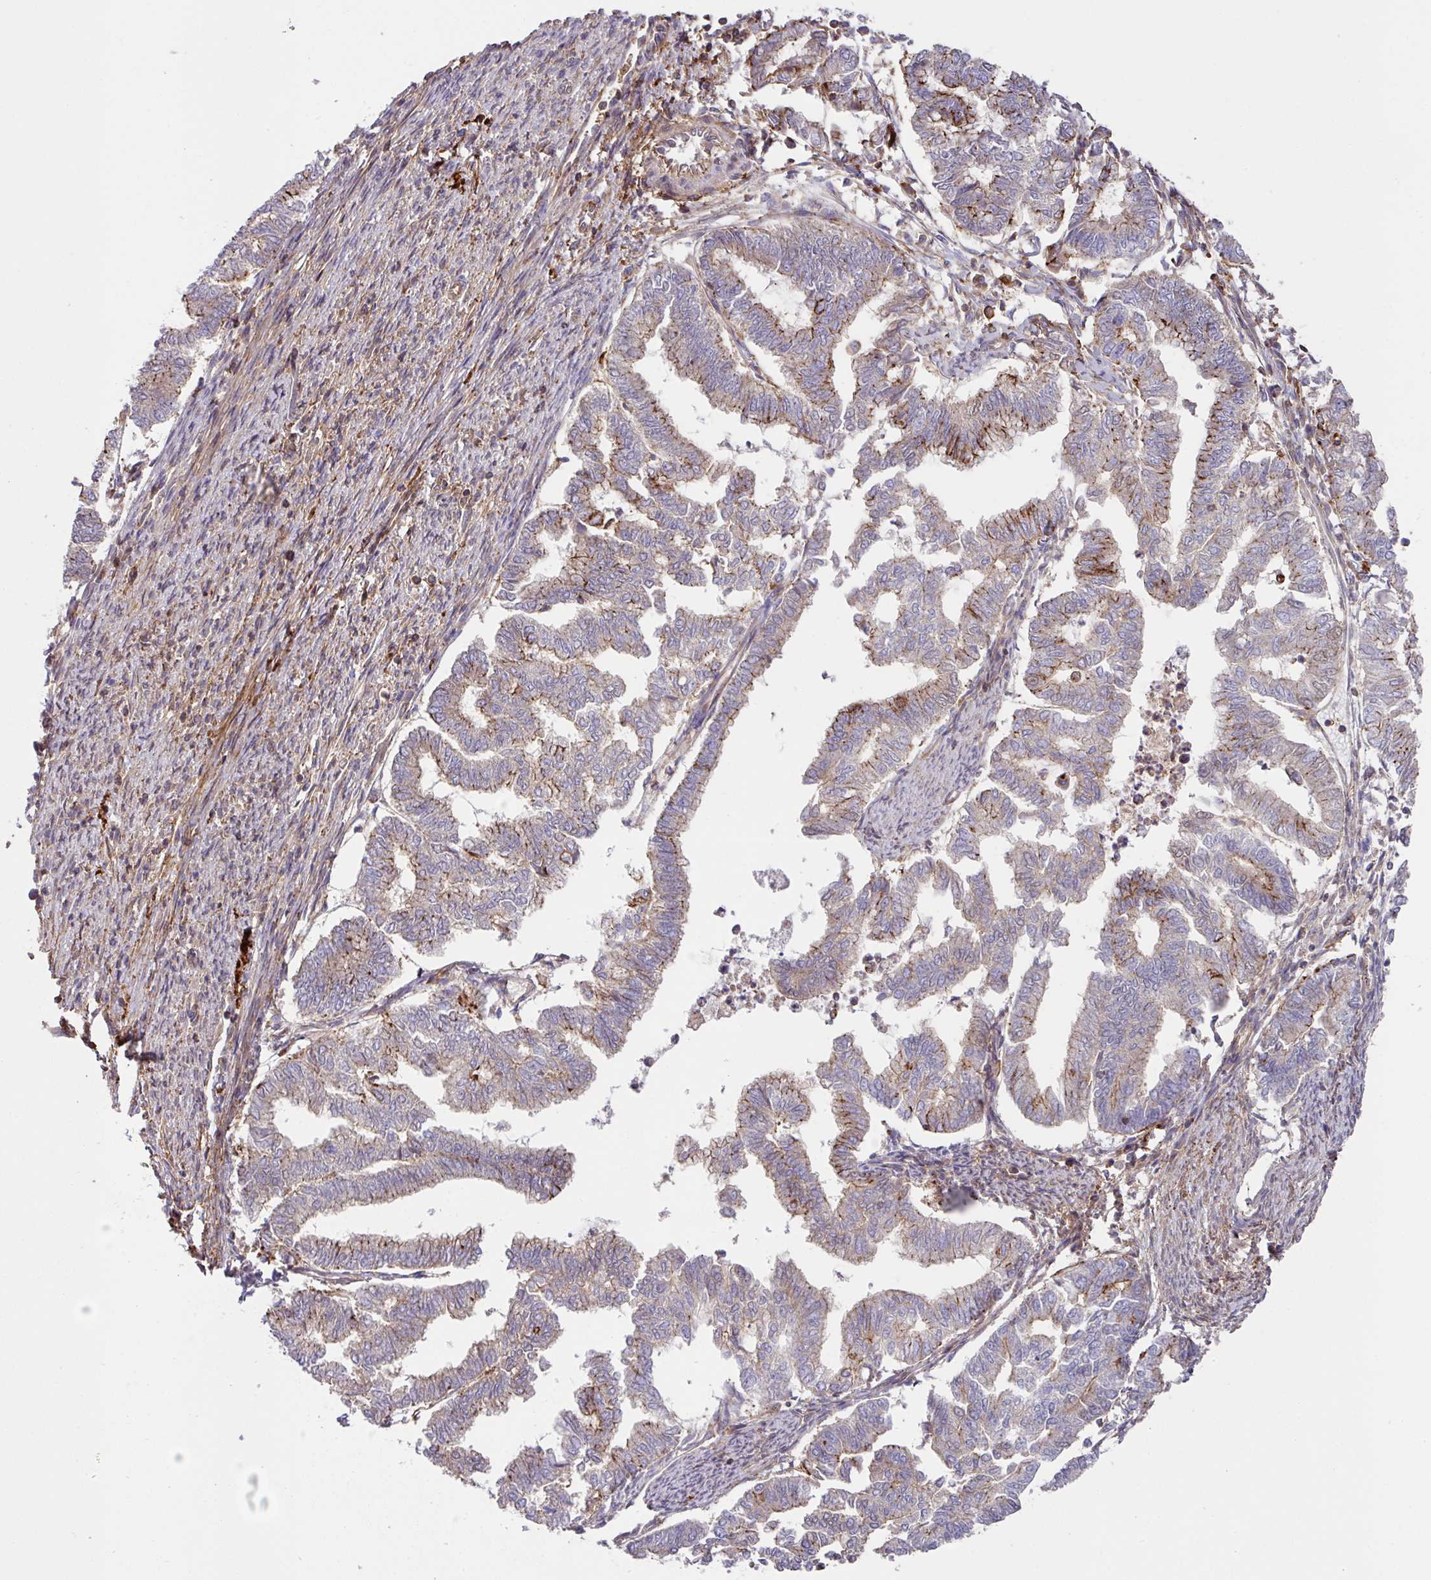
{"staining": {"intensity": "moderate", "quantity": "<25%", "location": "cytoplasmic/membranous"}, "tissue": "endometrial cancer", "cell_type": "Tumor cells", "image_type": "cancer", "snomed": [{"axis": "morphology", "description": "Adenocarcinoma, NOS"}, {"axis": "topography", "description": "Endometrium"}], "caption": "Brown immunohistochemical staining in endometrial cancer displays moderate cytoplasmic/membranous positivity in about <25% of tumor cells.", "gene": "RIC1", "patient": {"sex": "female", "age": 79}}